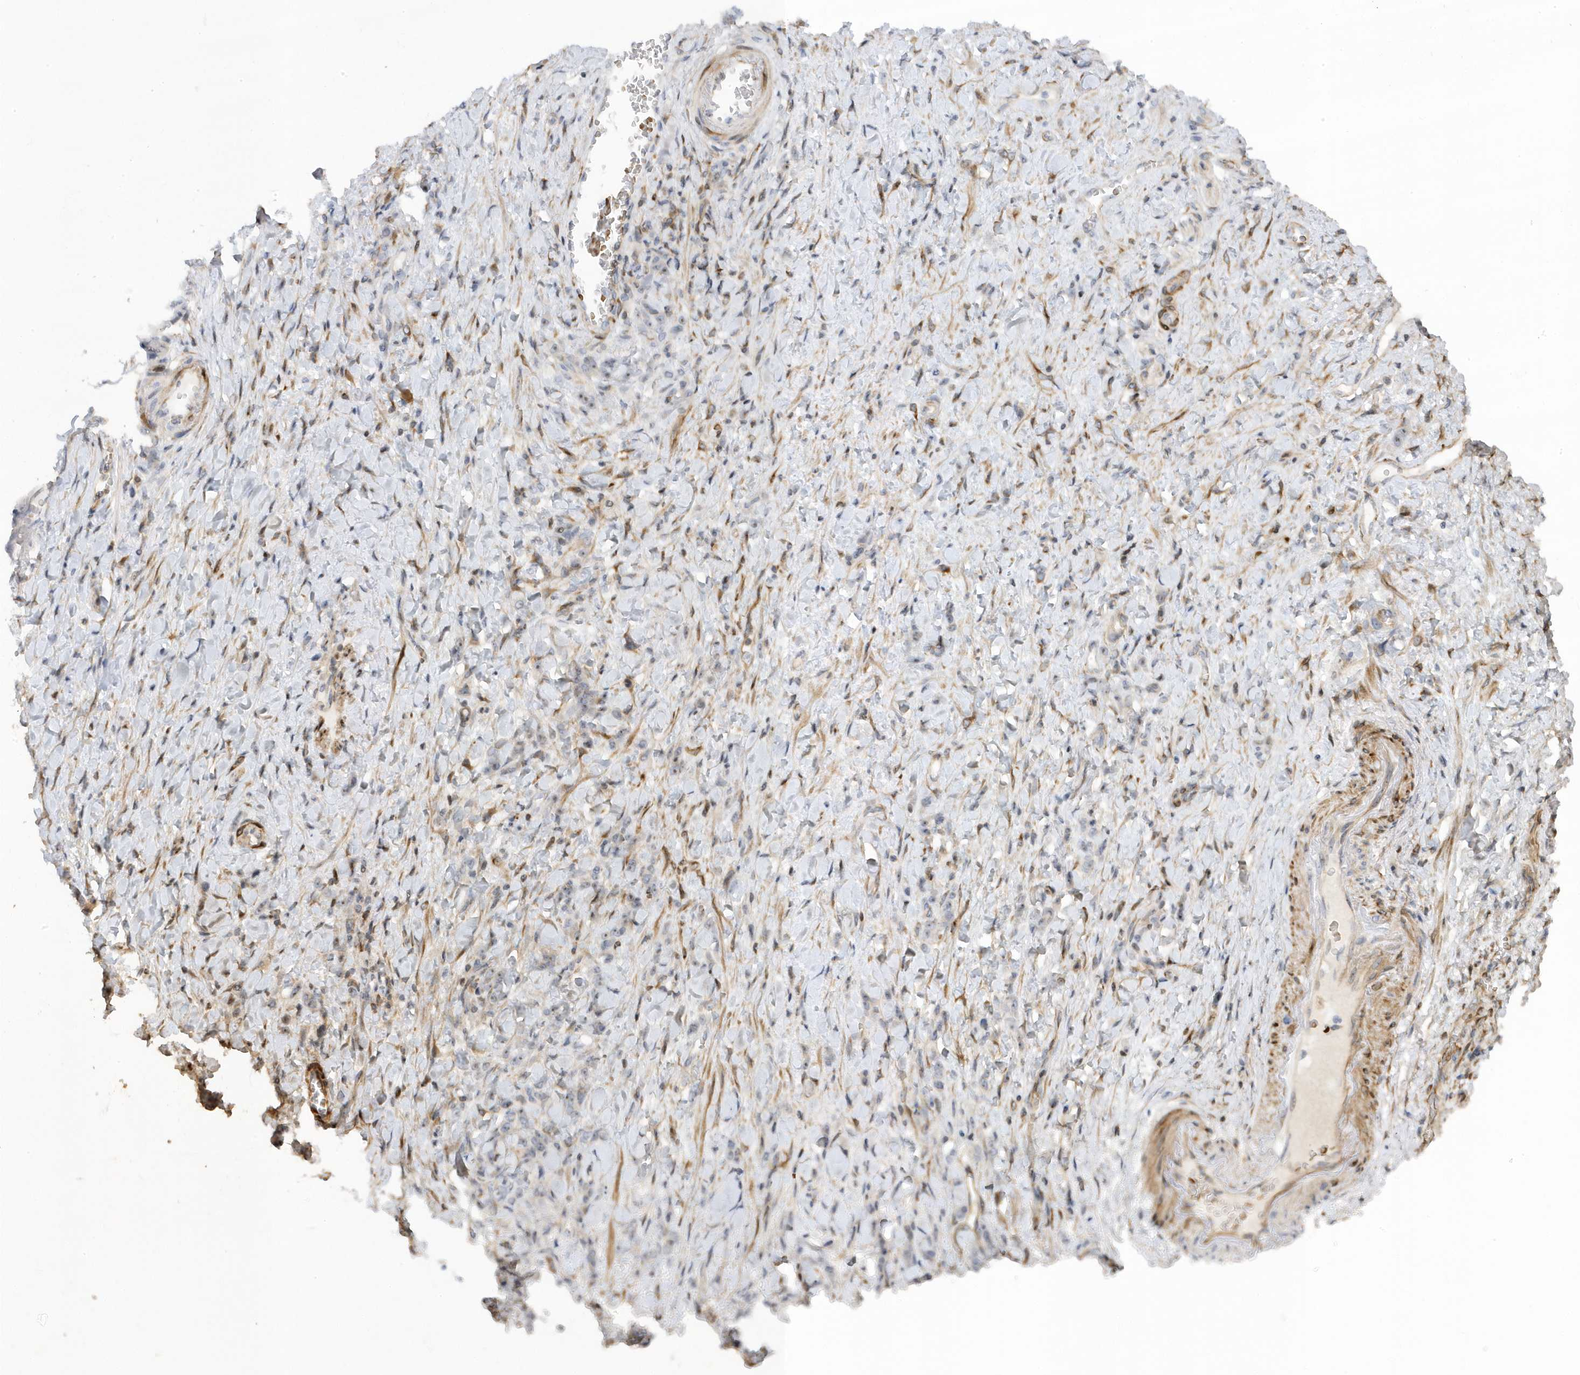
{"staining": {"intensity": "negative", "quantity": "none", "location": "none"}, "tissue": "stomach cancer", "cell_type": "Tumor cells", "image_type": "cancer", "snomed": [{"axis": "morphology", "description": "Normal tissue, NOS"}, {"axis": "morphology", "description": "Adenocarcinoma, NOS"}, {"axis": "topography", "description": "Stomach"}], "caption": "High magnification brightfield microscopy of adenocarcinoma (stomach) stained with DAB (3,3'-diaminobenzidine) (brown) and counterstained with hematoxylin (blue): tumor cells show no significant expression.", "gene": "MAP7D3", "patient": {"sex": "male", "age": 82}}